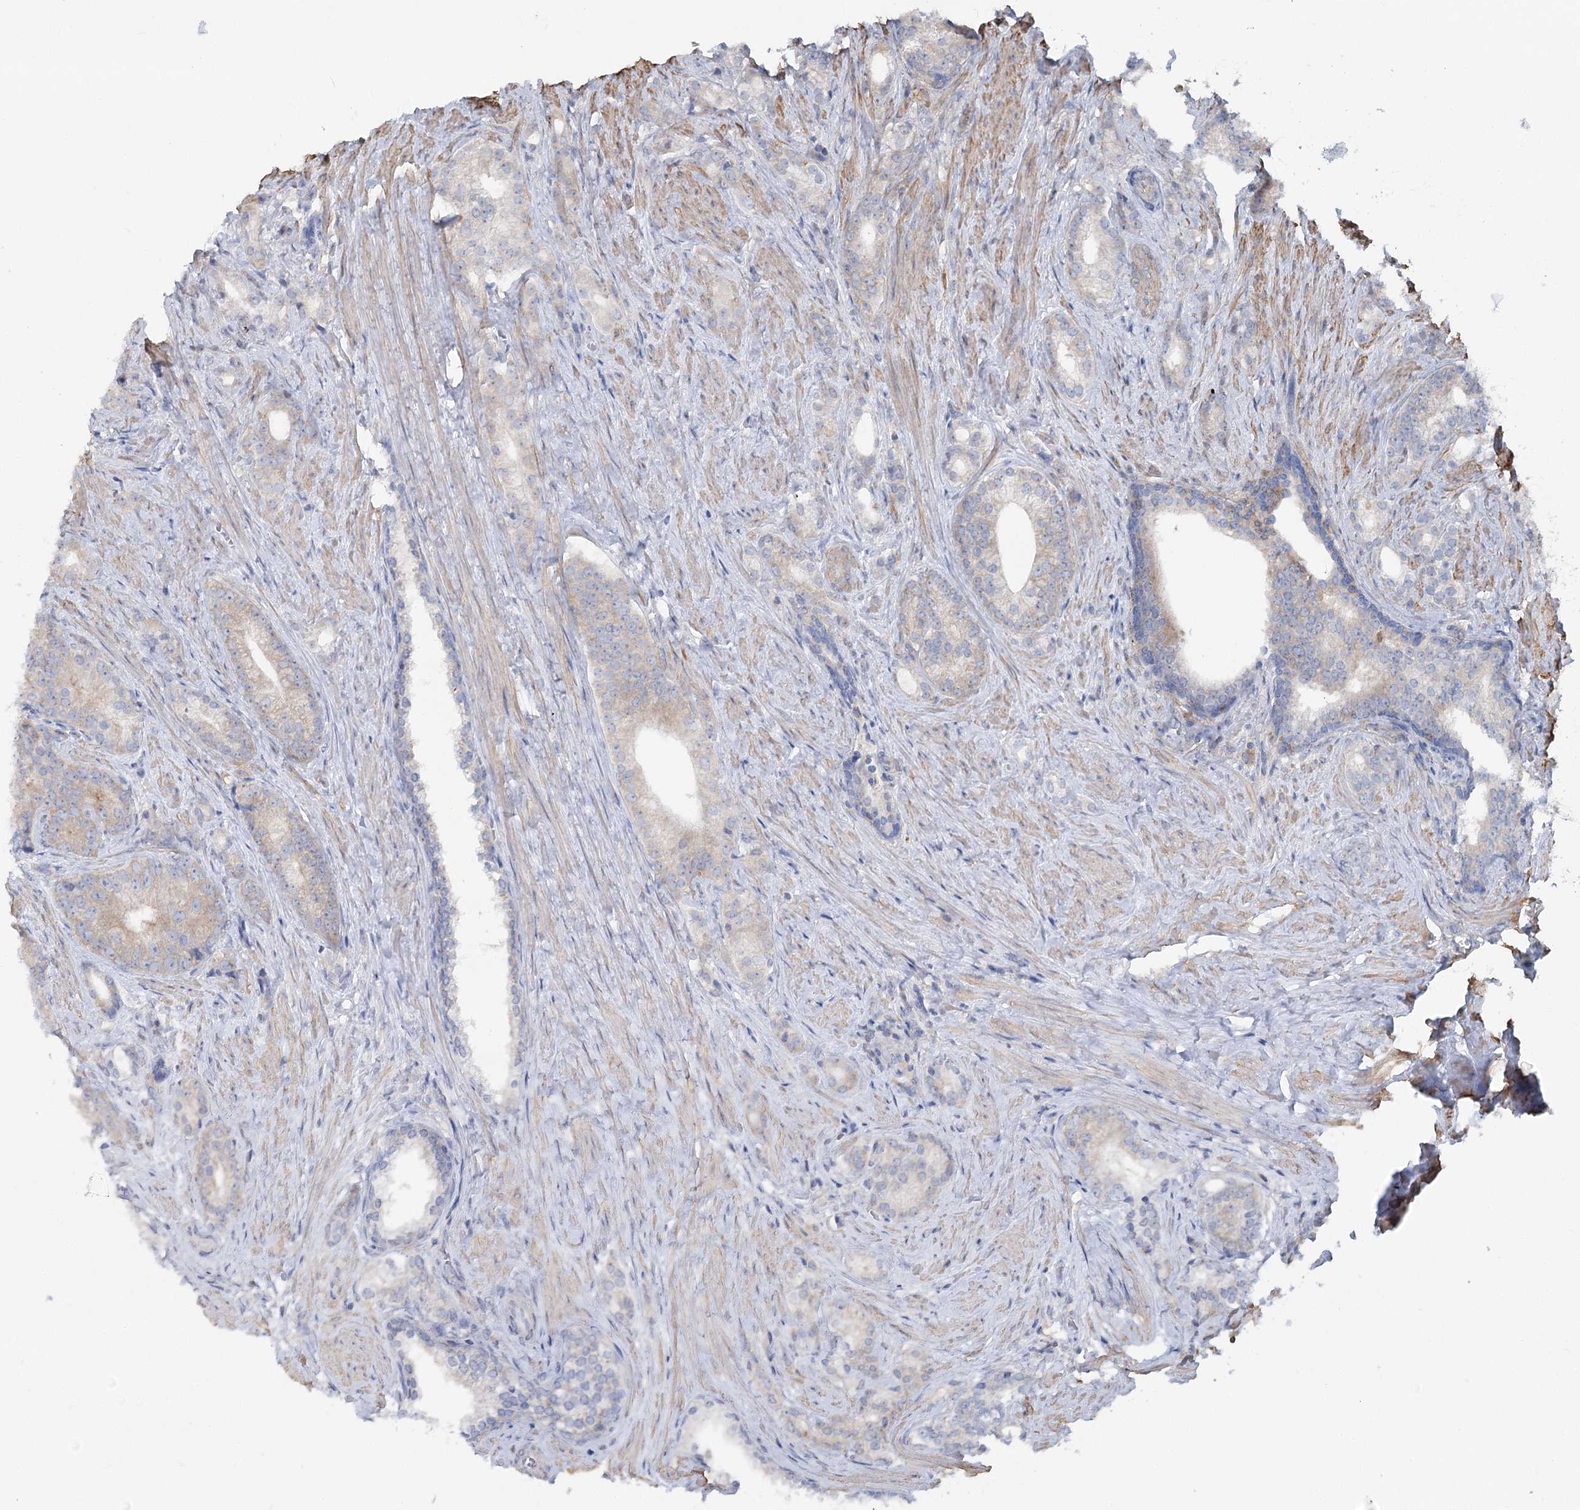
{"staining": {"intensity": "negative", "quantity": "none", "location": "none"}, "tissue": "prostate cancer", "cell_type": "Tumor cells", "image_type": "cancer", "snomed": [{"axis": "morphology", "description": "Adenocarcinoma, Low grade"}, {"axis": "topography", "description": "Prostate"}], "caption": "This histopathology image is of prostate cancer stained with IHC to label a protein in brown with the nuclei are counter-stained blue. There is no positivity in tumor cells.", "gene": "LARP1B", "patient": {"sex": "male", "age": 71}}